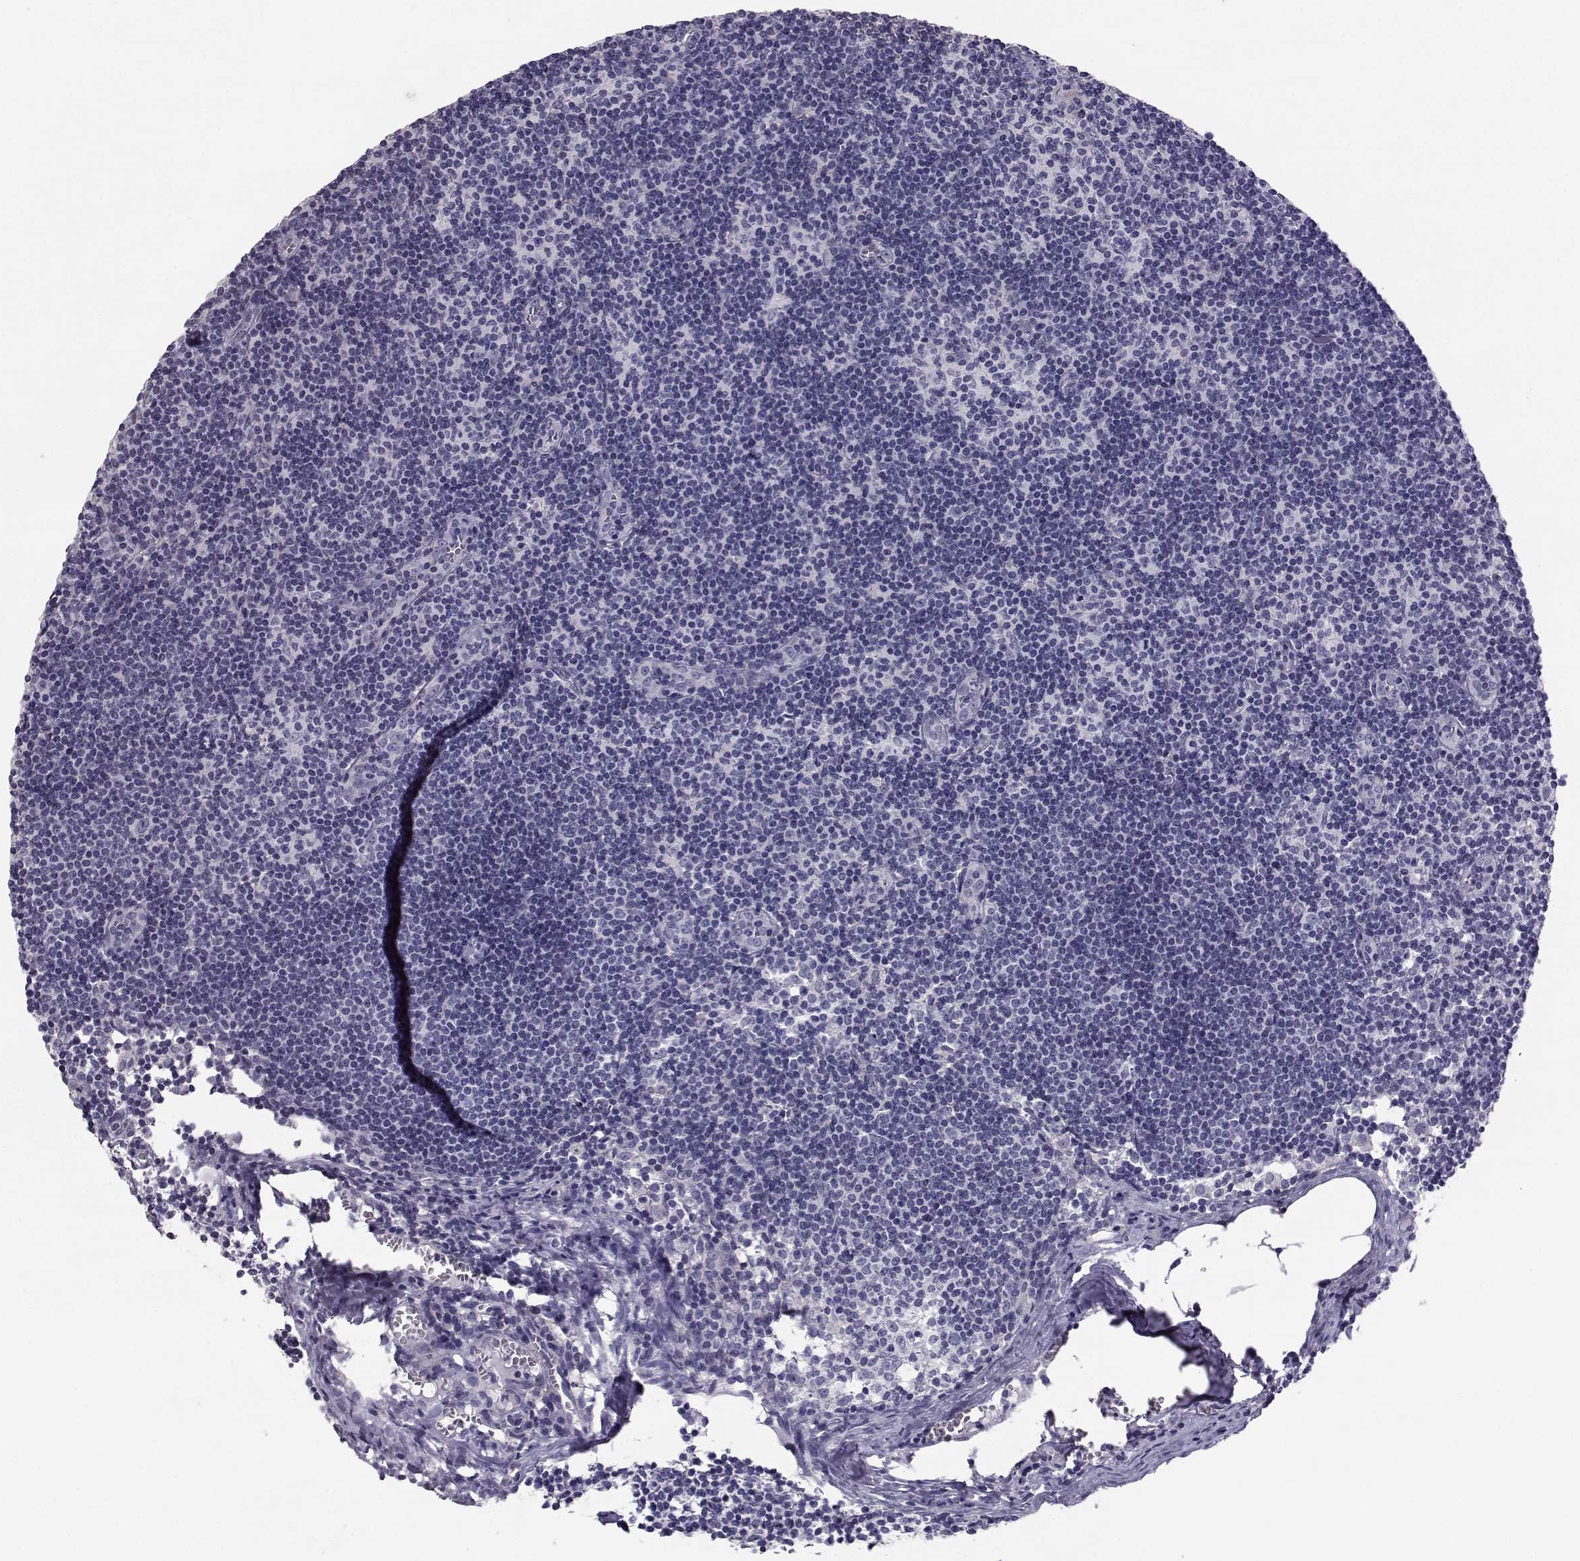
{"staining": {"intensity": "negative", "quantity": "none", "location": "none"}, "tissue": "lymph node", "cell_type": "Germinal center cells", "image_type": "normal", "snomed": [{"axis": "morphology", "description": "Normal tissue, NOS"}, {"axis": "topography", "description": "Lymph node"}], "caption": "This histopathology image is of unremarkable lymph node stained with immunohistochemistry (IHC) to label a protein in brown with the nuclei are counter-stained blue. There is no staining in germinal center cells. (DAB immunohistochemistry (IHC) visualized using brightfield microscopy, high magnification).", "gene": "SPDYE4", "patient": {"sex": "male", "age": 59}}